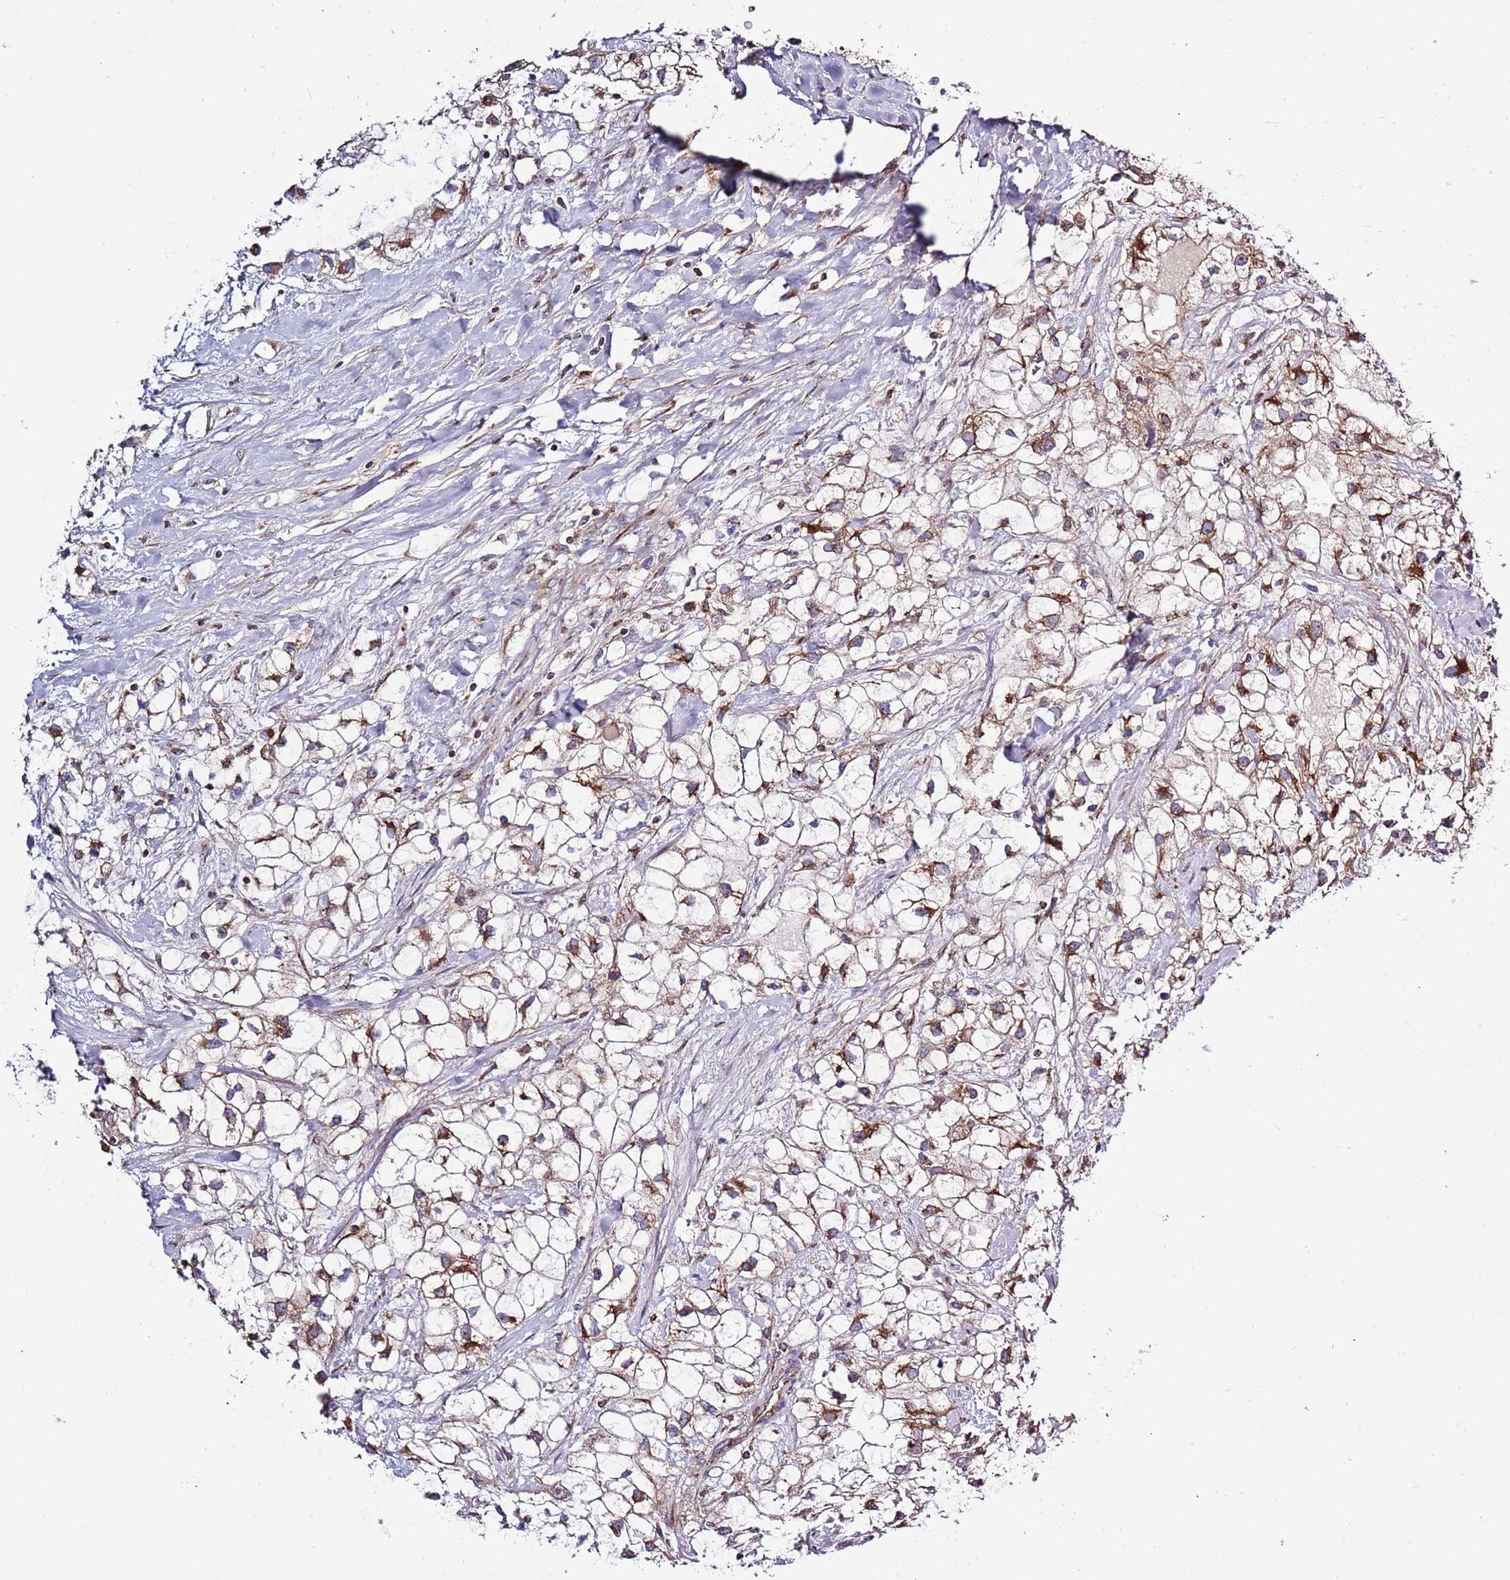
{"staining": {"intensity": "moderate", "quantity": ">75%", "location": "cytoplasmic/membranous"}, "tissue": "renal cancer", "cell_type": "Tumor cells", "image_type": "cancer", "snomed": [{"axis": "morphology", "description": "Adenocarcinoma, NOS"}, {"axis": "topography", "description": "Kidney"}], "caption": "IHC (DAB) staining of human renal adenocarcinoma shows moderate cytoplasmic/membranous protein positivity in about >75% of tumor cells. Nuclei are stained in blue.", "gene": "IRS4", "patient": {"sex": "male", "age": 59}}